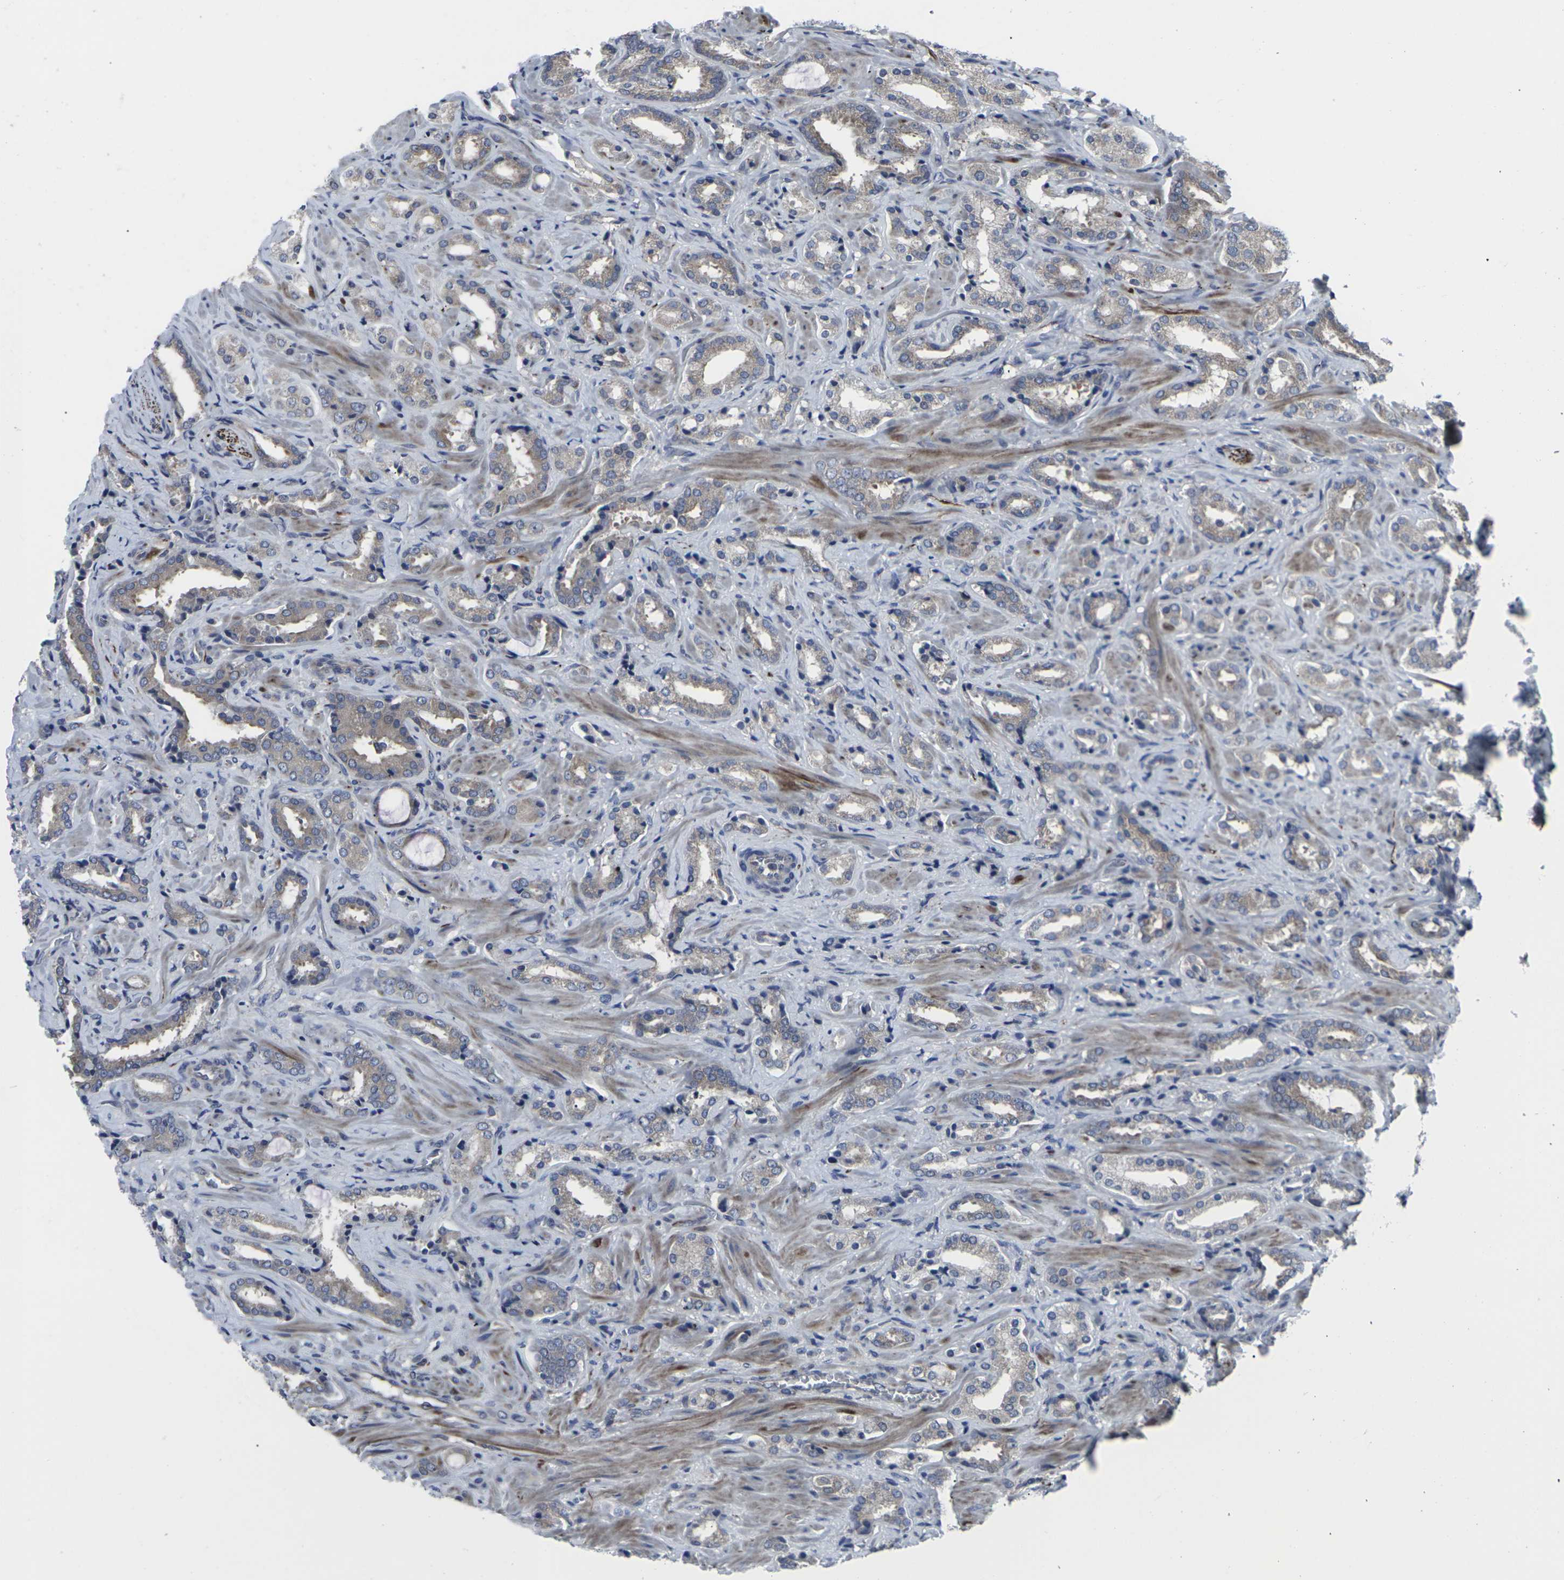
{"staining": {"intensity": "weak", "quantity": ">75%", "location": "cytoplasmic/membranous"}, "tissue": "prostate cancer", "cell_type": "Tumor cells", "image_type": "cancer", "snomed": [{"axis": "morphology", "description": "Adenocarcinoma, High grade"}, {"axis": "topography", "description": "Prostate"}], "caption": "Brown immunohistochemical staining in human prostate cancer (adenocarcinoma (high-grade)) exhibits weak cytoplasmic/membranous staining in approximately >75% of tumor cells.", "gene": "HPRT1", "patient": {"sex": "male", "age": 64}}